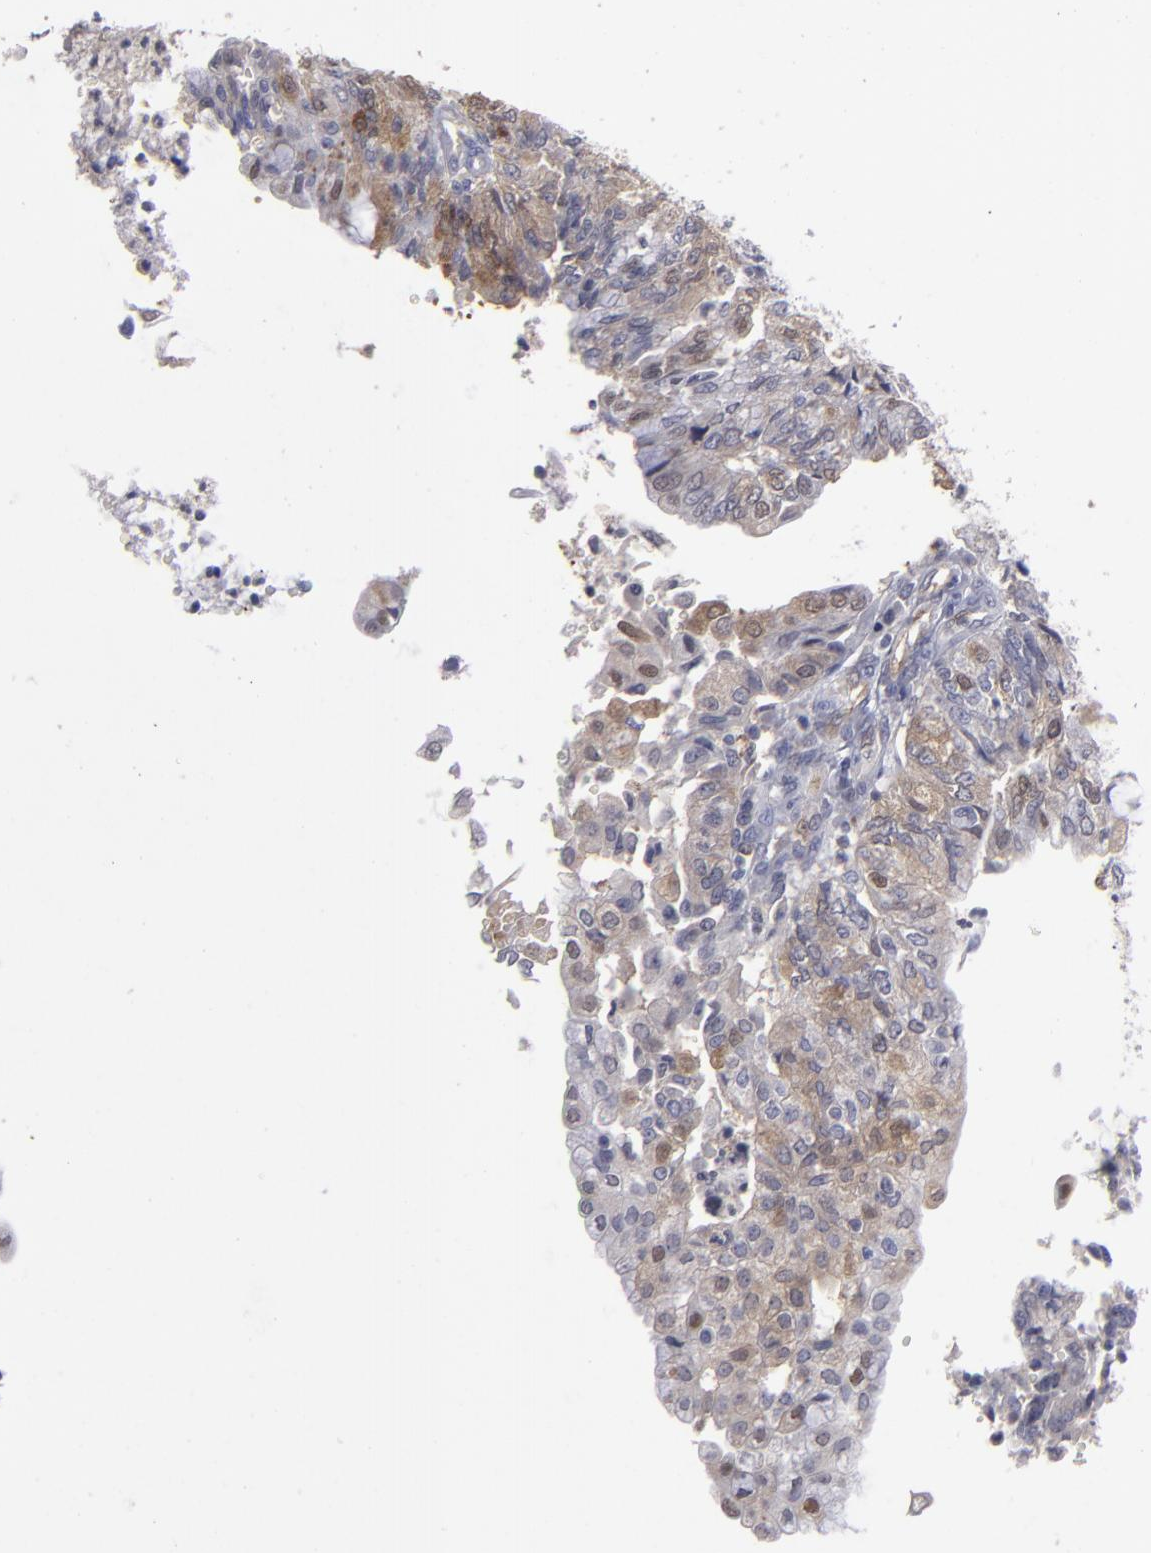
{"staining": {"intensity": "weak", "quantity": "25%-75%", "location": "cytoplasmic/membranous"}, "tissue": "endometrial cancer", "cell_type": "Tumor cells", "image_type": "cancer", "snomed": [{"axis": "morphology", "description": "Adenocarcinoma, NOS"}, {"axis": "topography", "description": "Endometrium"}], "caption": "Immunohistochemistry (IHC) photomicrograph of neoplastic tissue: human endometrial cancer stained using IHC shows low levels of weak protein expression localized specifically in the cytoplasmic/membranous of tumor cells, appearing as a cytoplasmic/membranous brown color.", "gene": "SEMA3G", "patient": {"sex": "female", "age": 59}}